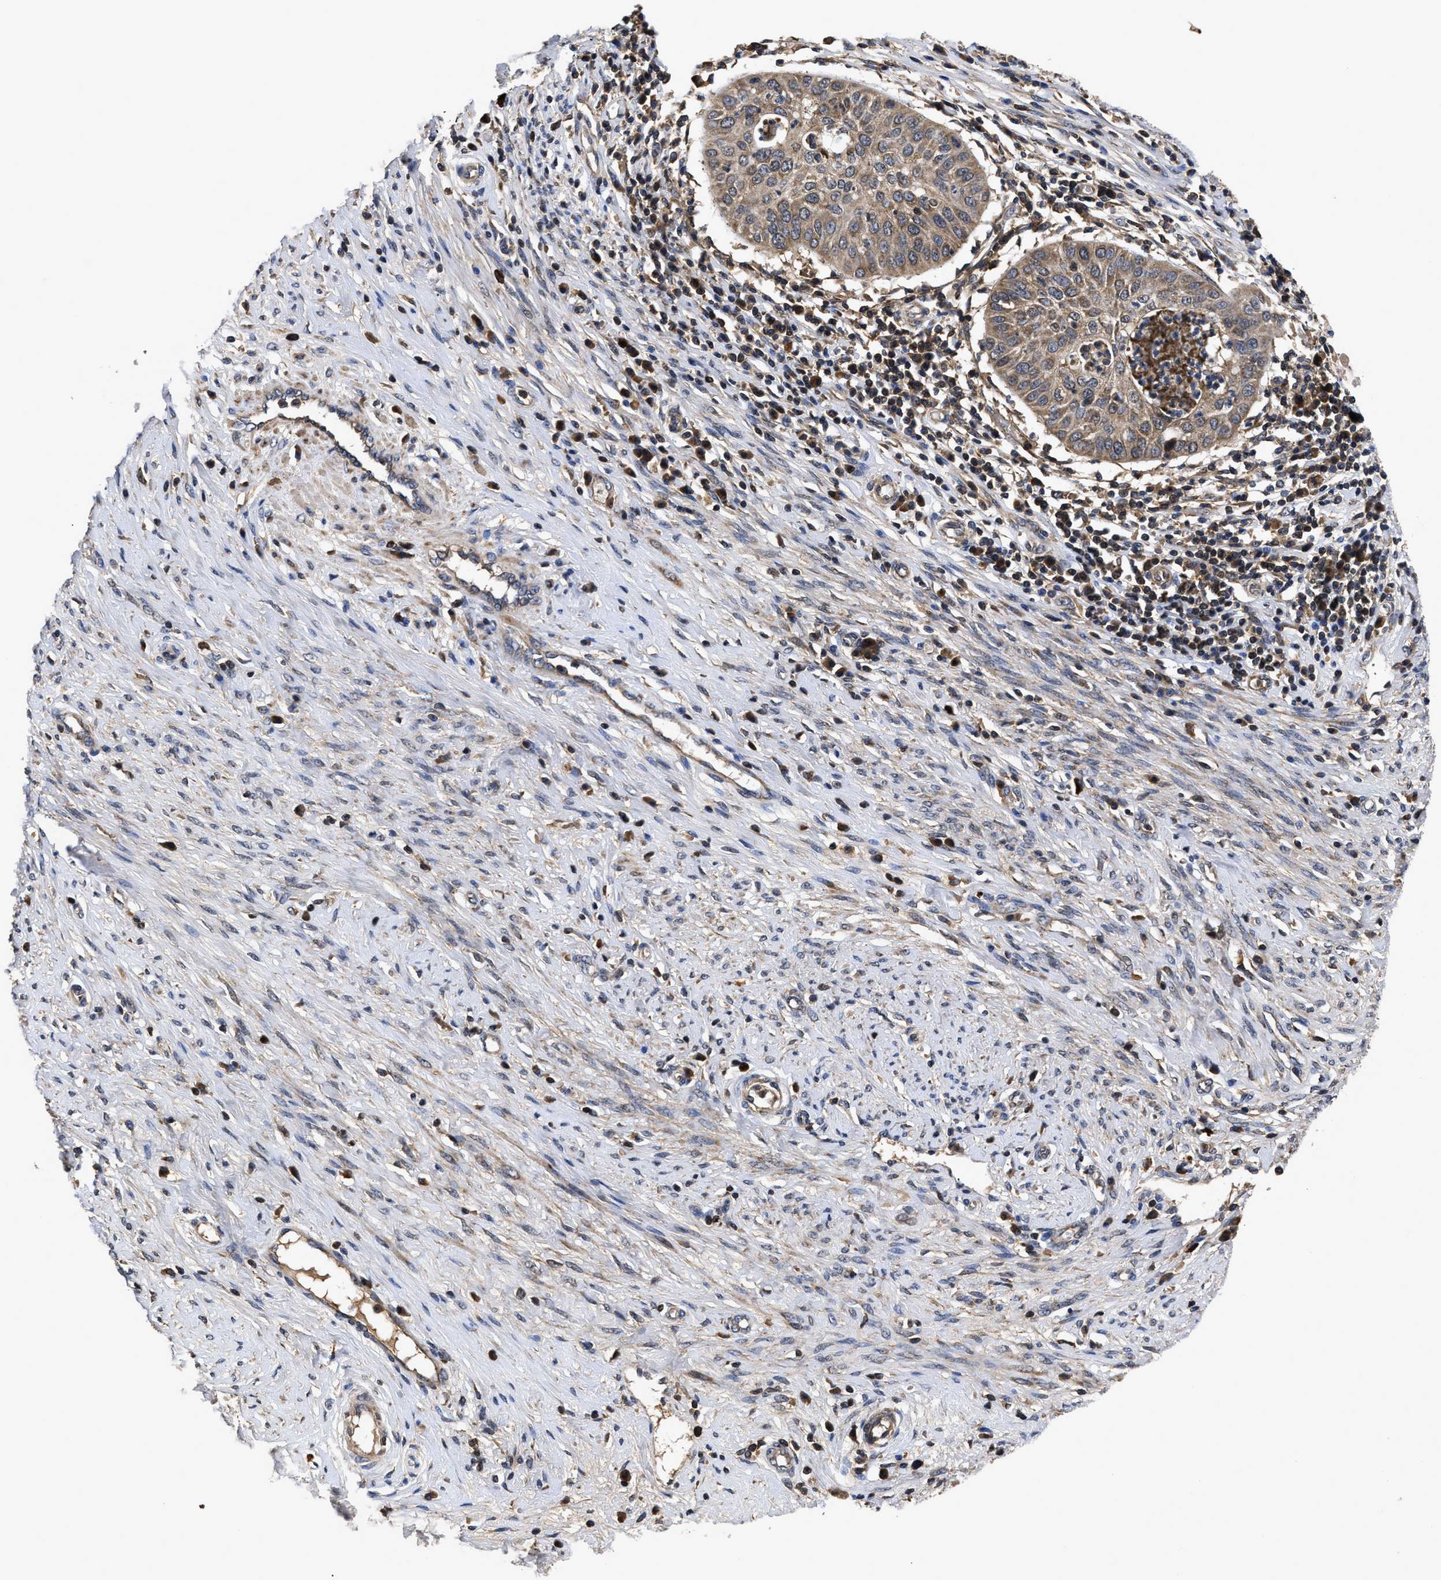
{"staining": {"intensity": "weak", "quantity": ">75%", "location": "cytoplasmic/membranous"}, "tissue": "cervical cancer", "cell_type": "Tumor cells", "image_type": "cancer", "snomed": [{"axis": "morphology", "description": "Normal tissue, NOS"}, {"axis": "morphology", "description": "Squamous cell carcinoma, NOS"}, {"axis": "topography", "description": "Cervix"}], "caption": "High-power microscopy captured an immunohistochemistry (IHC) image of cervical cancer, revealing weak cytoplasmic/membranous expression in approximately >75% of tumor cells.", "gene": "LRRC3", "patient": {"sex": "female", "age": 39}}